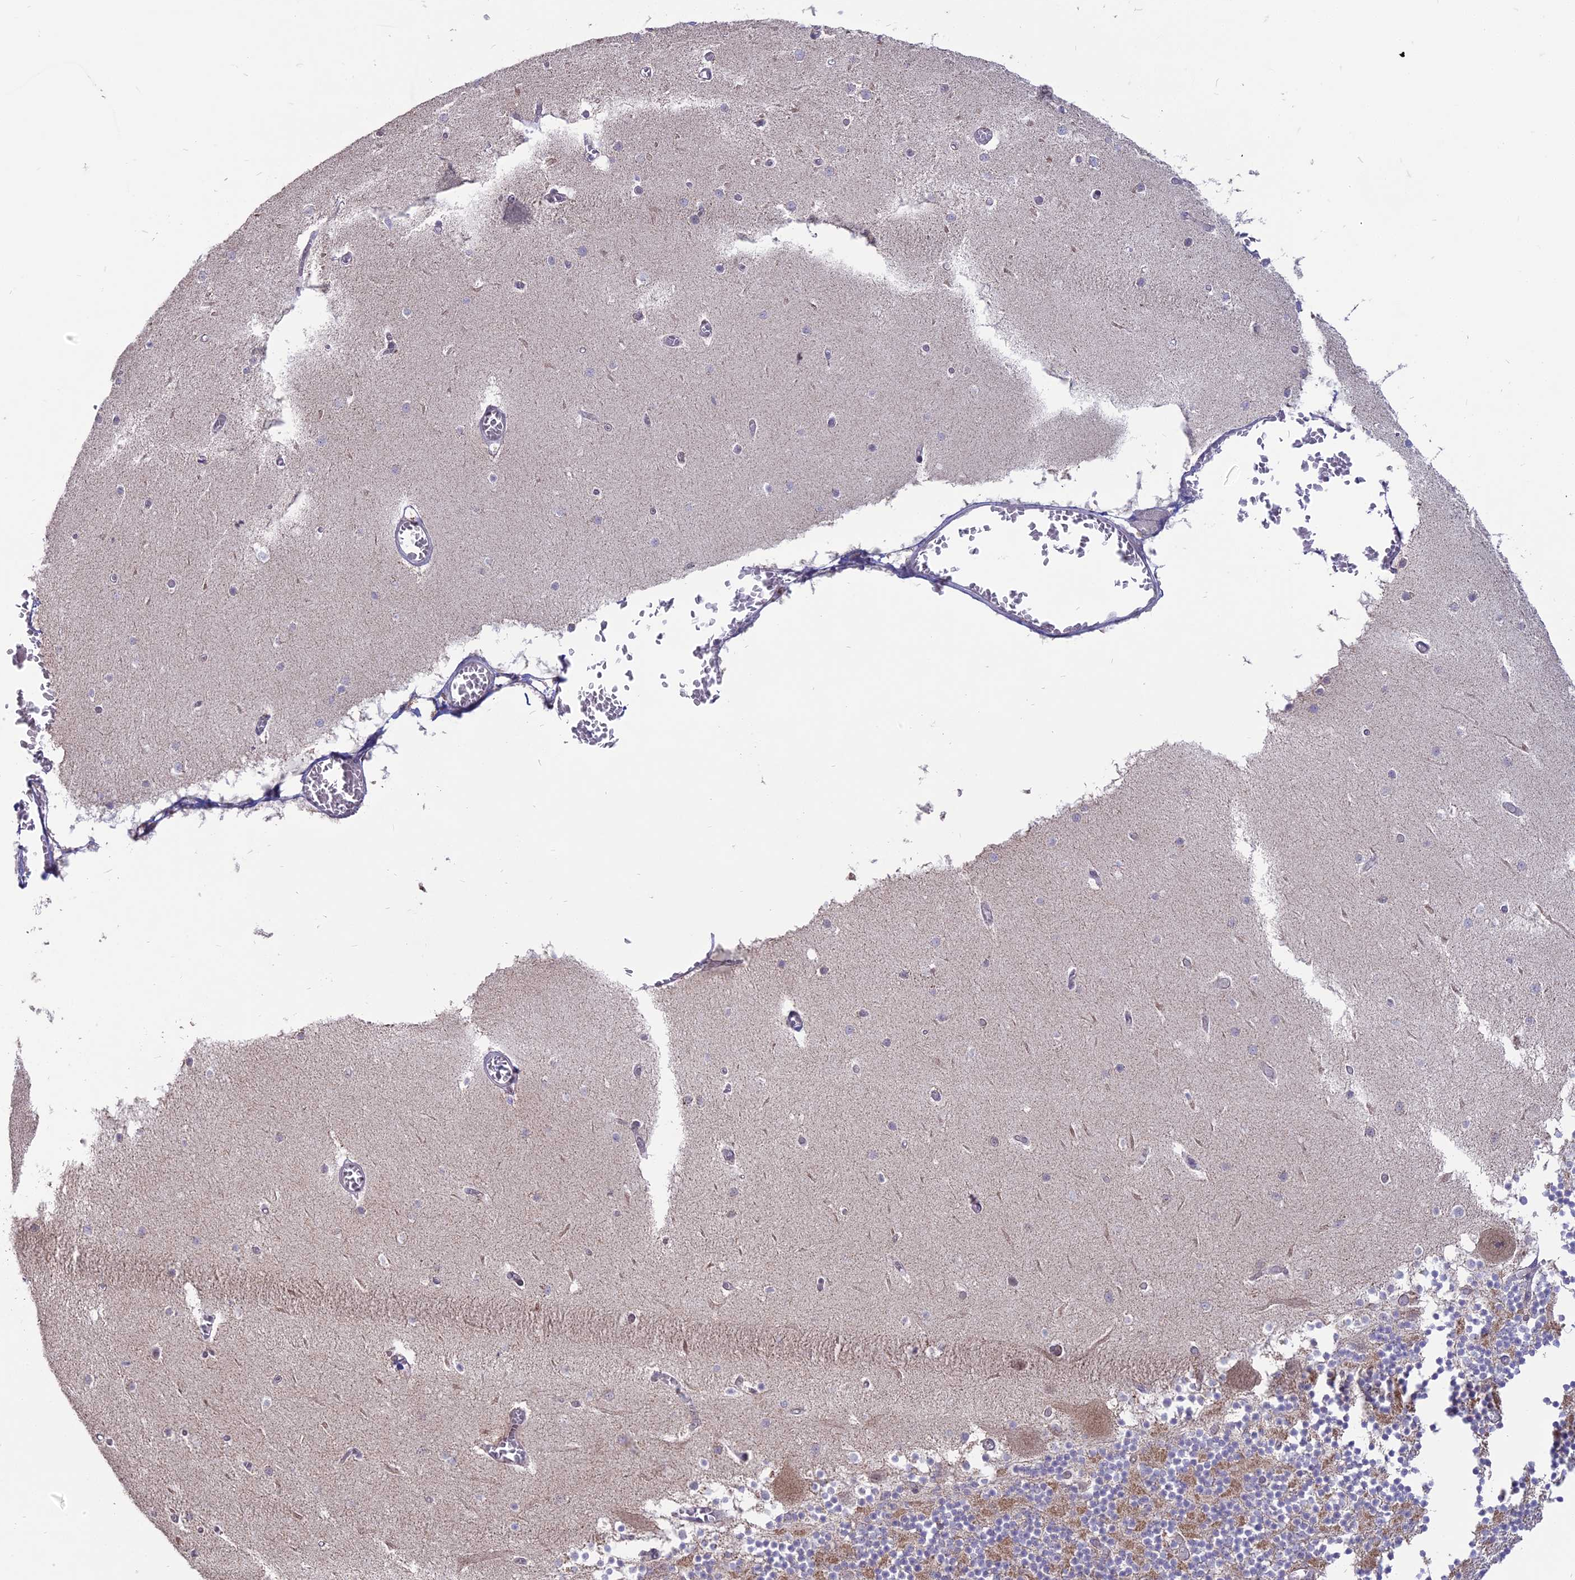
{"staining": {"intensity": "weak", "quantity": "<25%", "location": "cytoplasmic/membranous"}, "tissue": "cerebellum", "cell_type": "Cells in granular layer", "image_type": "normal", "snomed": [{"axis": "morphology", "description": "Normal tissue, NOS"}, {"axis": "topography", "description": "Cerebellum"}], "caption": "Cerebellum stained for a protein using IHC displays no staining cells in granular layer.", "gene": "ARHGAP40", "patient": {"sex": "female", "age": 28}}